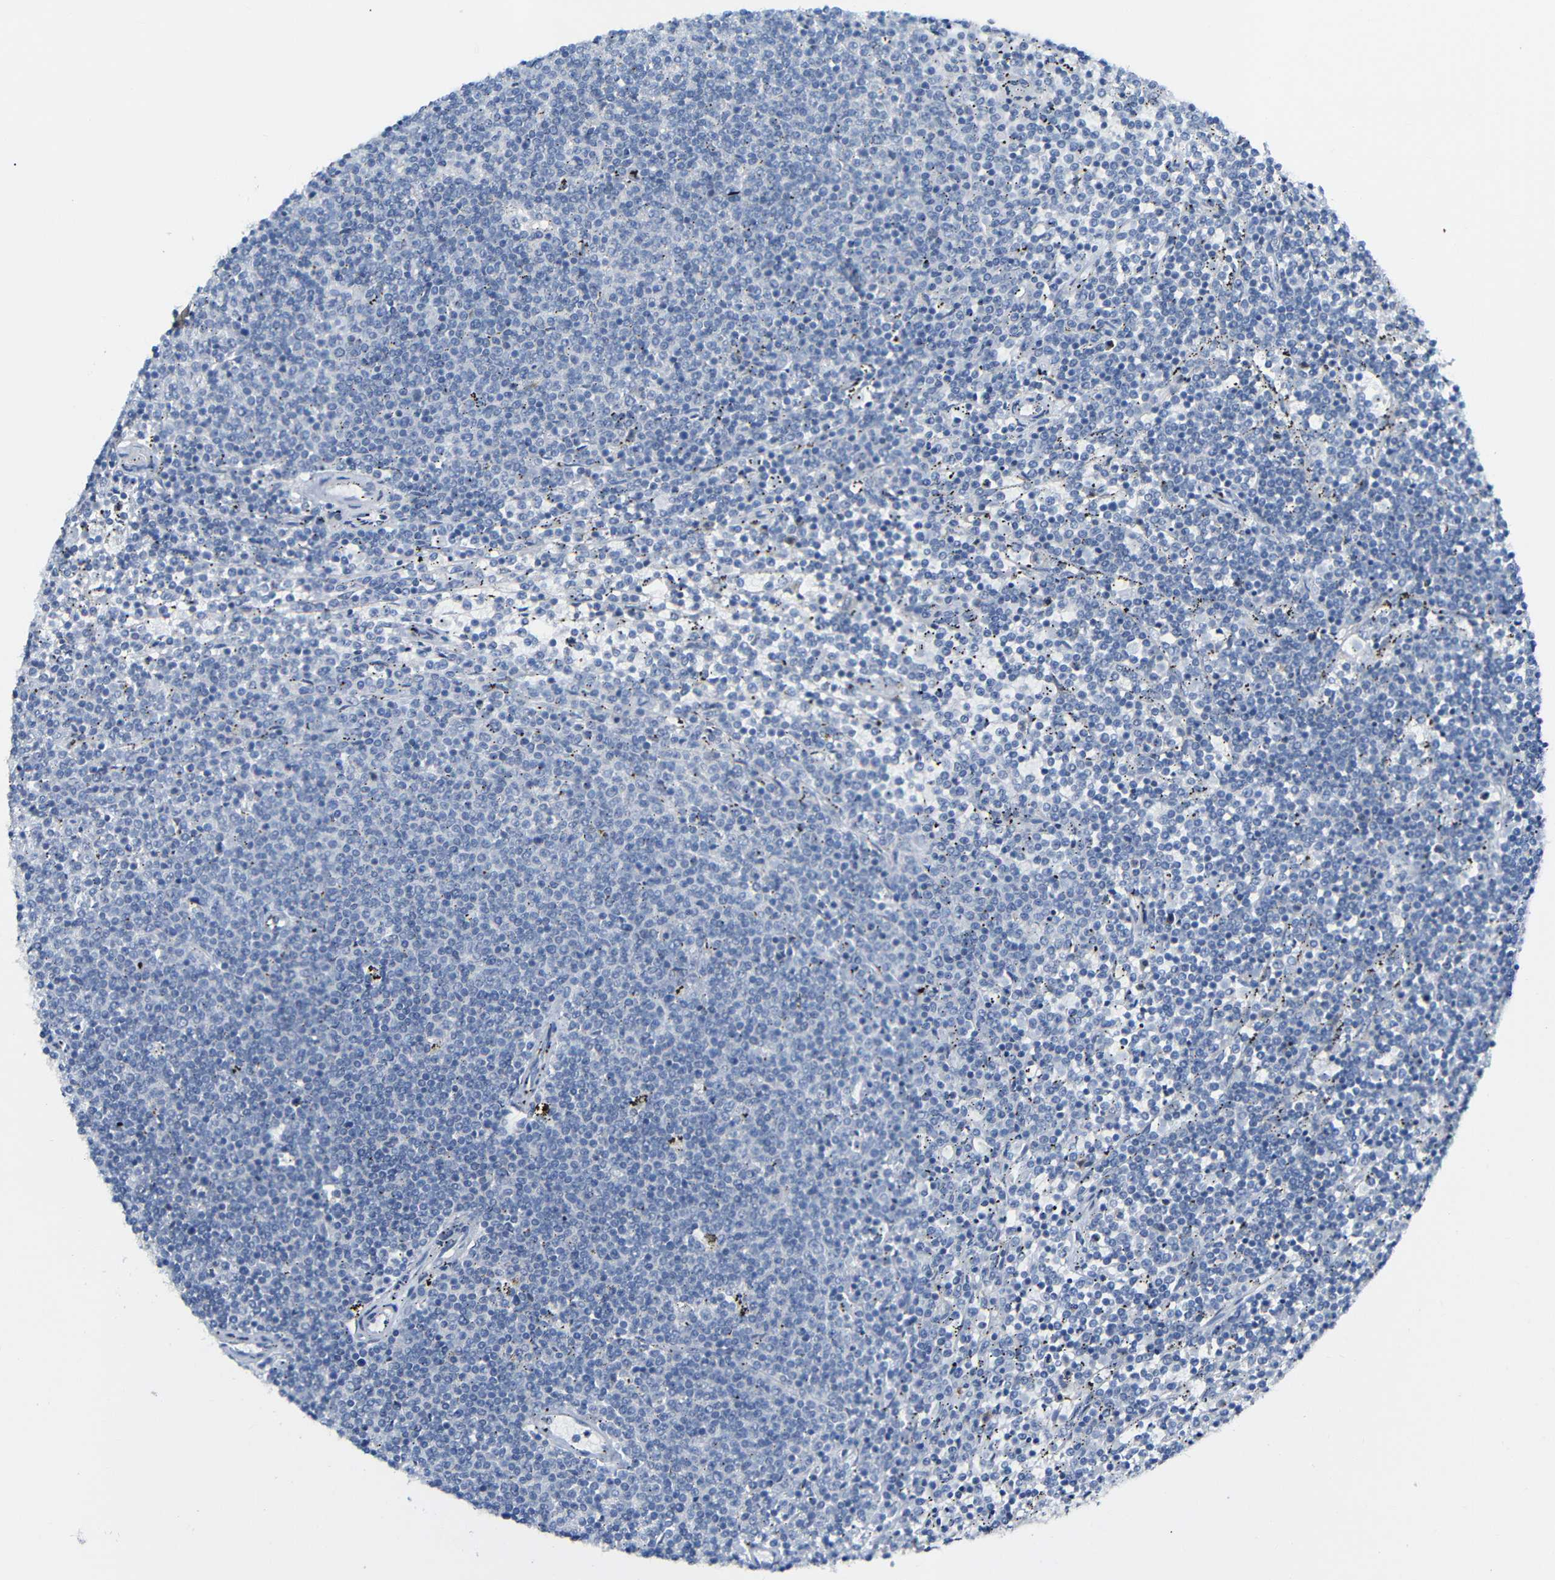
{"staining": {"intensity": "negative", "quantity": "none", "location": "none"}, "tissue": "lymphoma", "cell_type": "Tumor cells", "image_type": "cancer", "snomed": [{"axis": "morphology", "description": "Malignant lymphoma, non-Hodgkin's type, Low grade"}, {"axis": "topography", "description": "Spleen"}], "caption": "DAB (3,3'-diaminobenzidine) immunohistochemical staining of human low-grade malignant lymphoma, non-Hodgkin's type exhibits no significant expression in tumor cells. (IHC, brightfield microscopy, high magnification).", "gene": "C15orf48", "patient": {"sex": "female", "age": 50}}